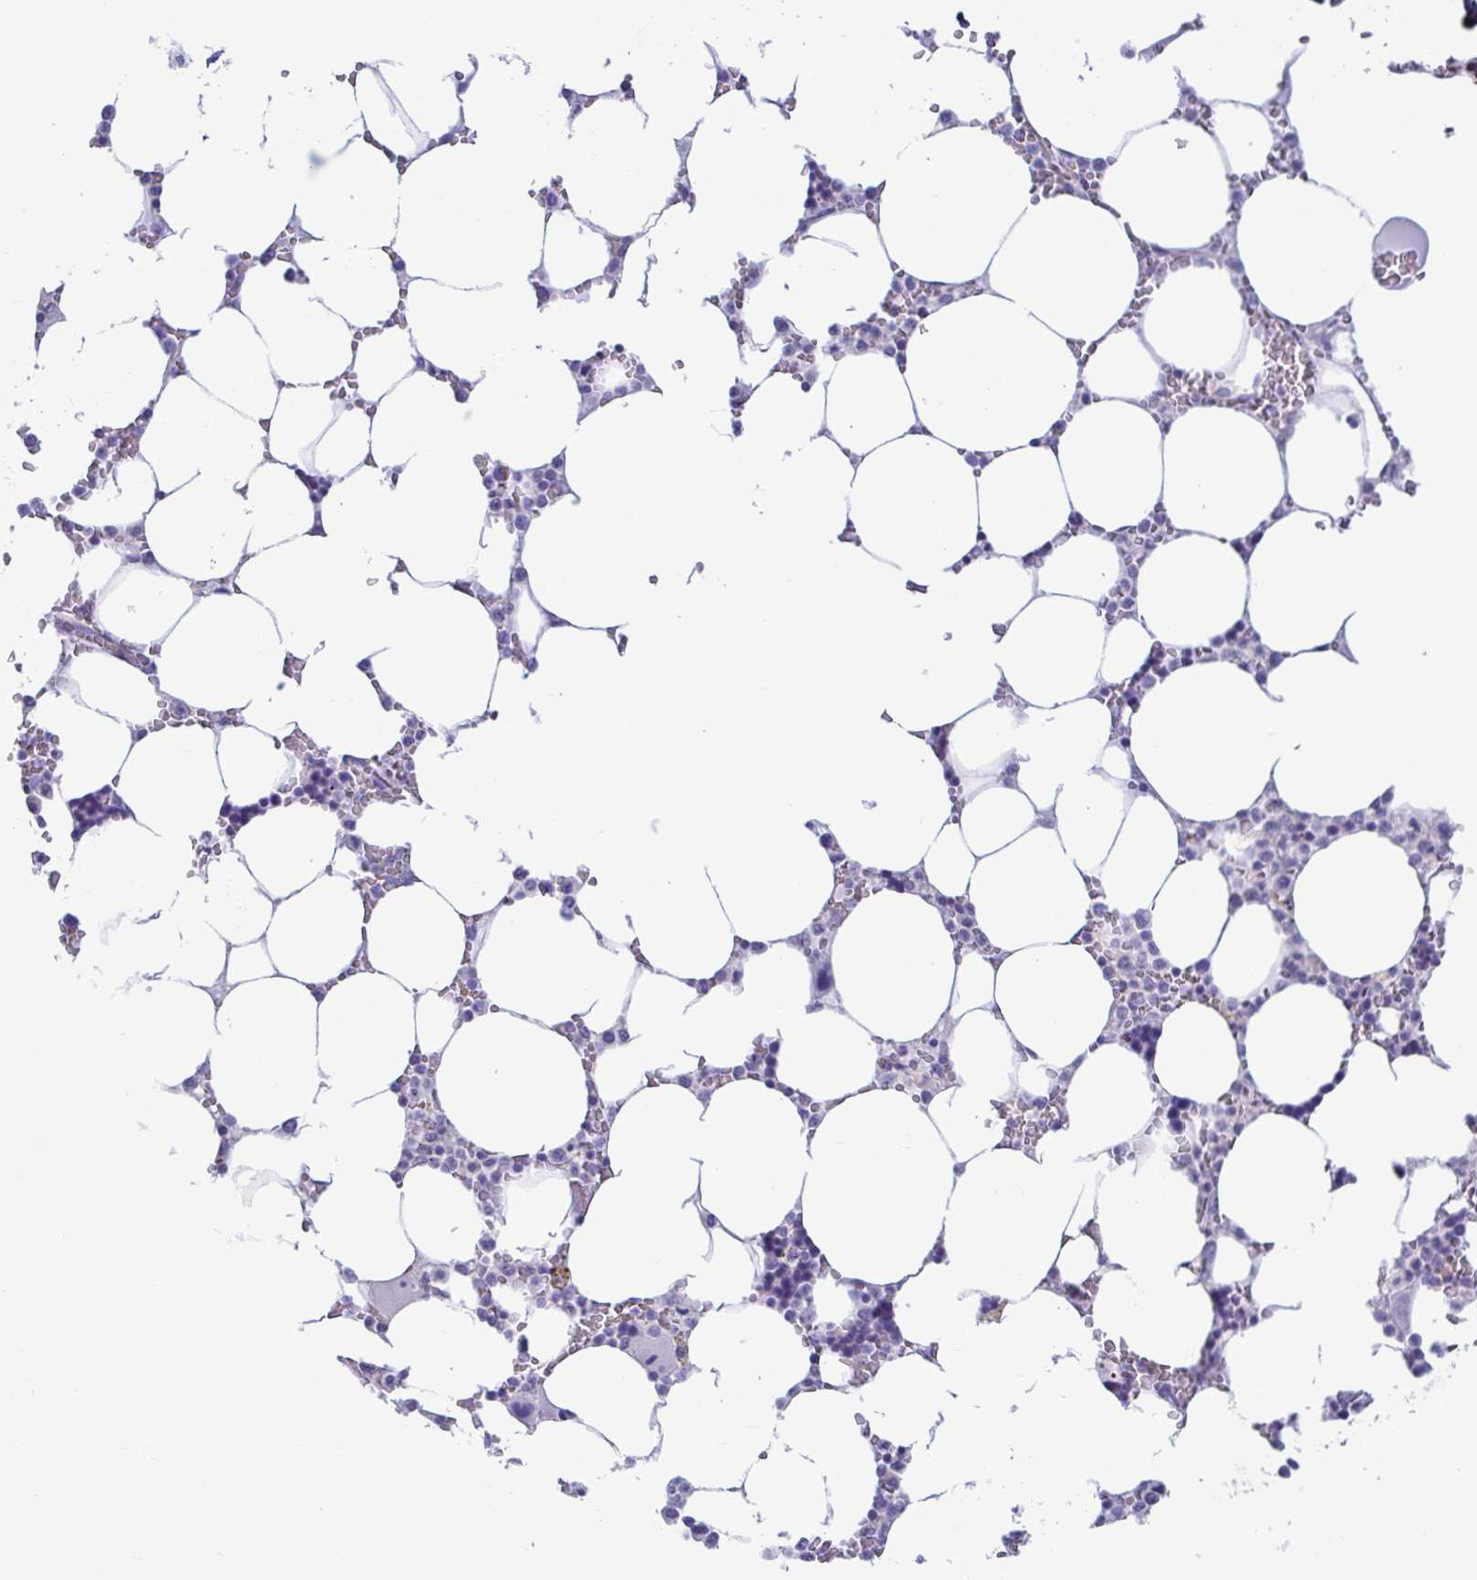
{"staining": {"intensity": "negative", "quantity": "none", "location": "none"}, "tissue": "bone marrow", "cell_type": "Hematopoietic cells", "image_type": "normal", "snomed": [{"axis": "morphology", "description": "Normal tissue, NOS"}, {"axis": "topography", "description": "Bone marrow"}], "caption": "Hematopoietic cells are negative for brown protein staining in benign bone marrow. (Brightfield microscopy of DAB (3,3'-diaminobenzidine) immunohistochemistry (IHC) at high magnification).", "gene": "TNNI2", "patient": {"sex": "male", "age": 64}}